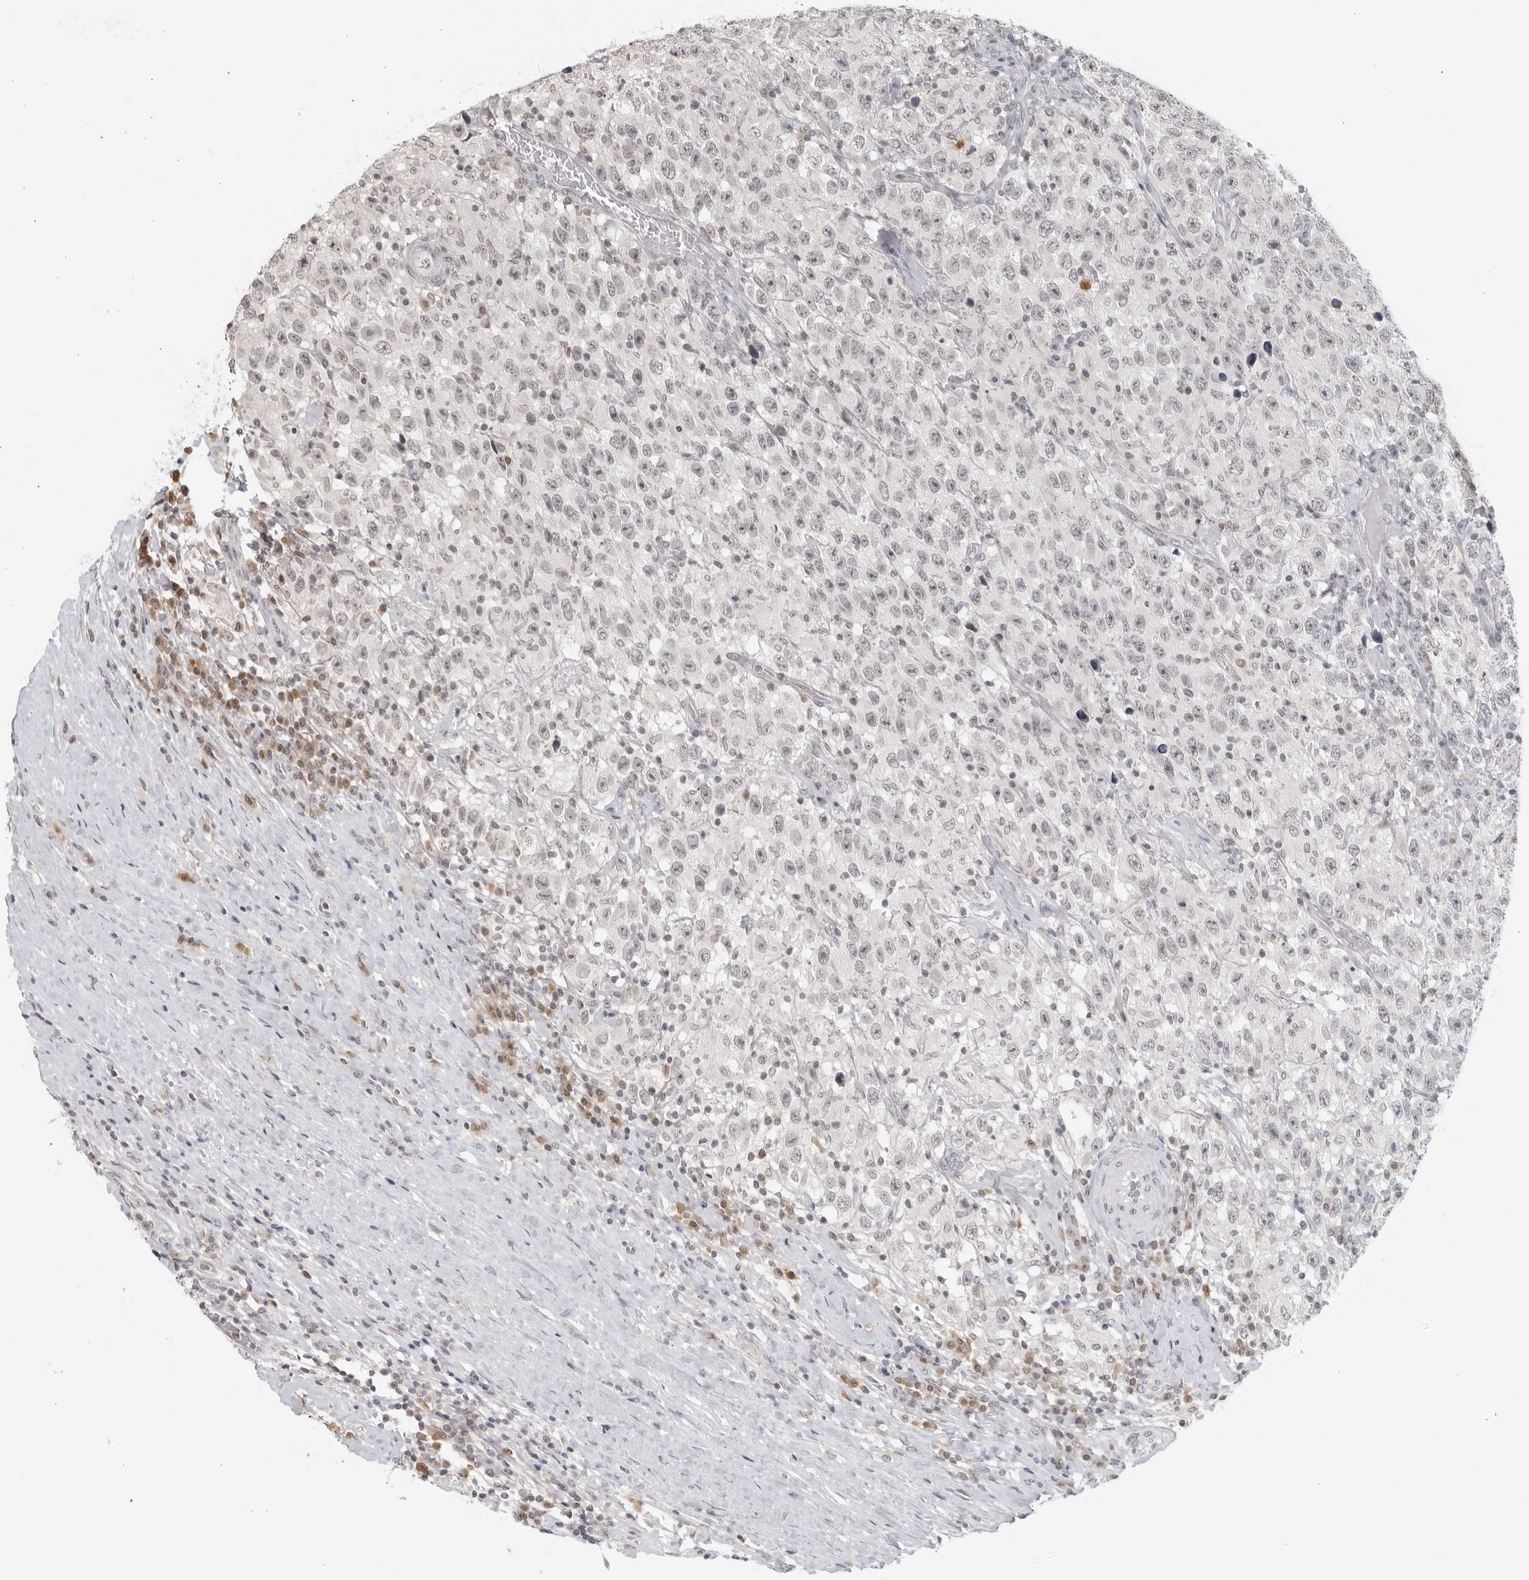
{"staining": {"intensity": "negative", "quantity": "none", "location": "none"}, "tissue": "testis cancer", "cell_type": "Tumor cells", "image_type": "cancer", "snomed": [{"axis": "morphology", "description": "Seminoma, NOS"}, {"axis": "topography", "description": "Testis"}], "caption": "This is a histopathology image of immunohistochemistry staining of testis cancer, which shows no staining in tumor cells.", "gene": "RAB11FIP3", "patient": {"sex": "male", "age": 41}}